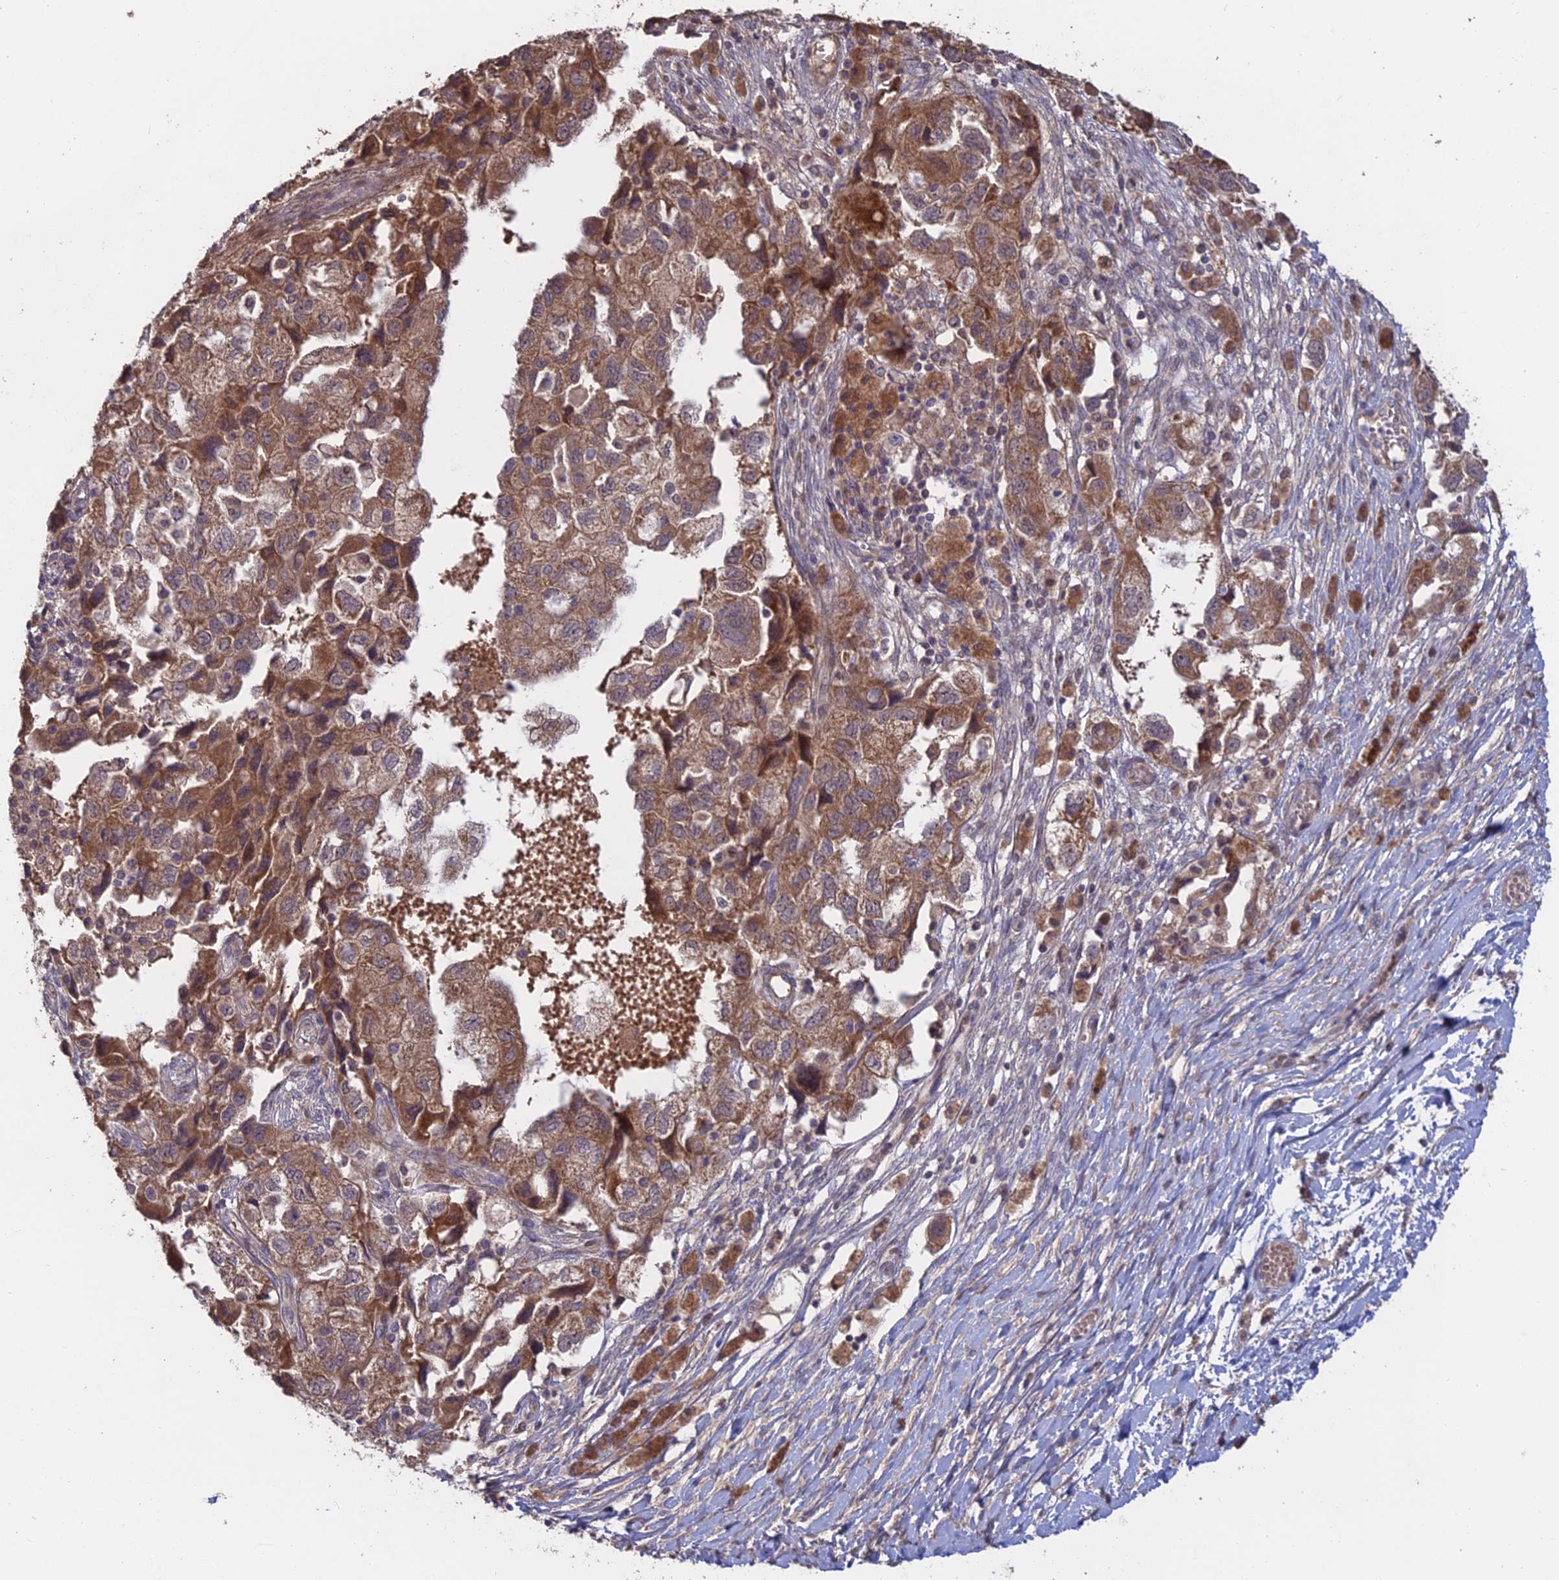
{"staining": {"intensity": "moderate", "quantity": ">75%", "location": "cytoplasmic/membranous"}, "tissue": "ovarian cancer", "cell_type": "Tumor cells", "image_type": "cancer", "snomed": [{"axis": "morphology", "description": "Carcinoma, NOS"}, {"axis": "morphology", "description": "Cystadenocarcinoma, serous, NOS"}, {"axis": "topography", "description": "Ovary"}], "caption": "Protein analysis of ovarian cancer (carcinoma) tissue demonstrates moderate cytoplasmic/membranous staining in approximately >75% of tumor cells.", "gene": "SHISA5", "patient": {"sex": "female", "age": 69}}